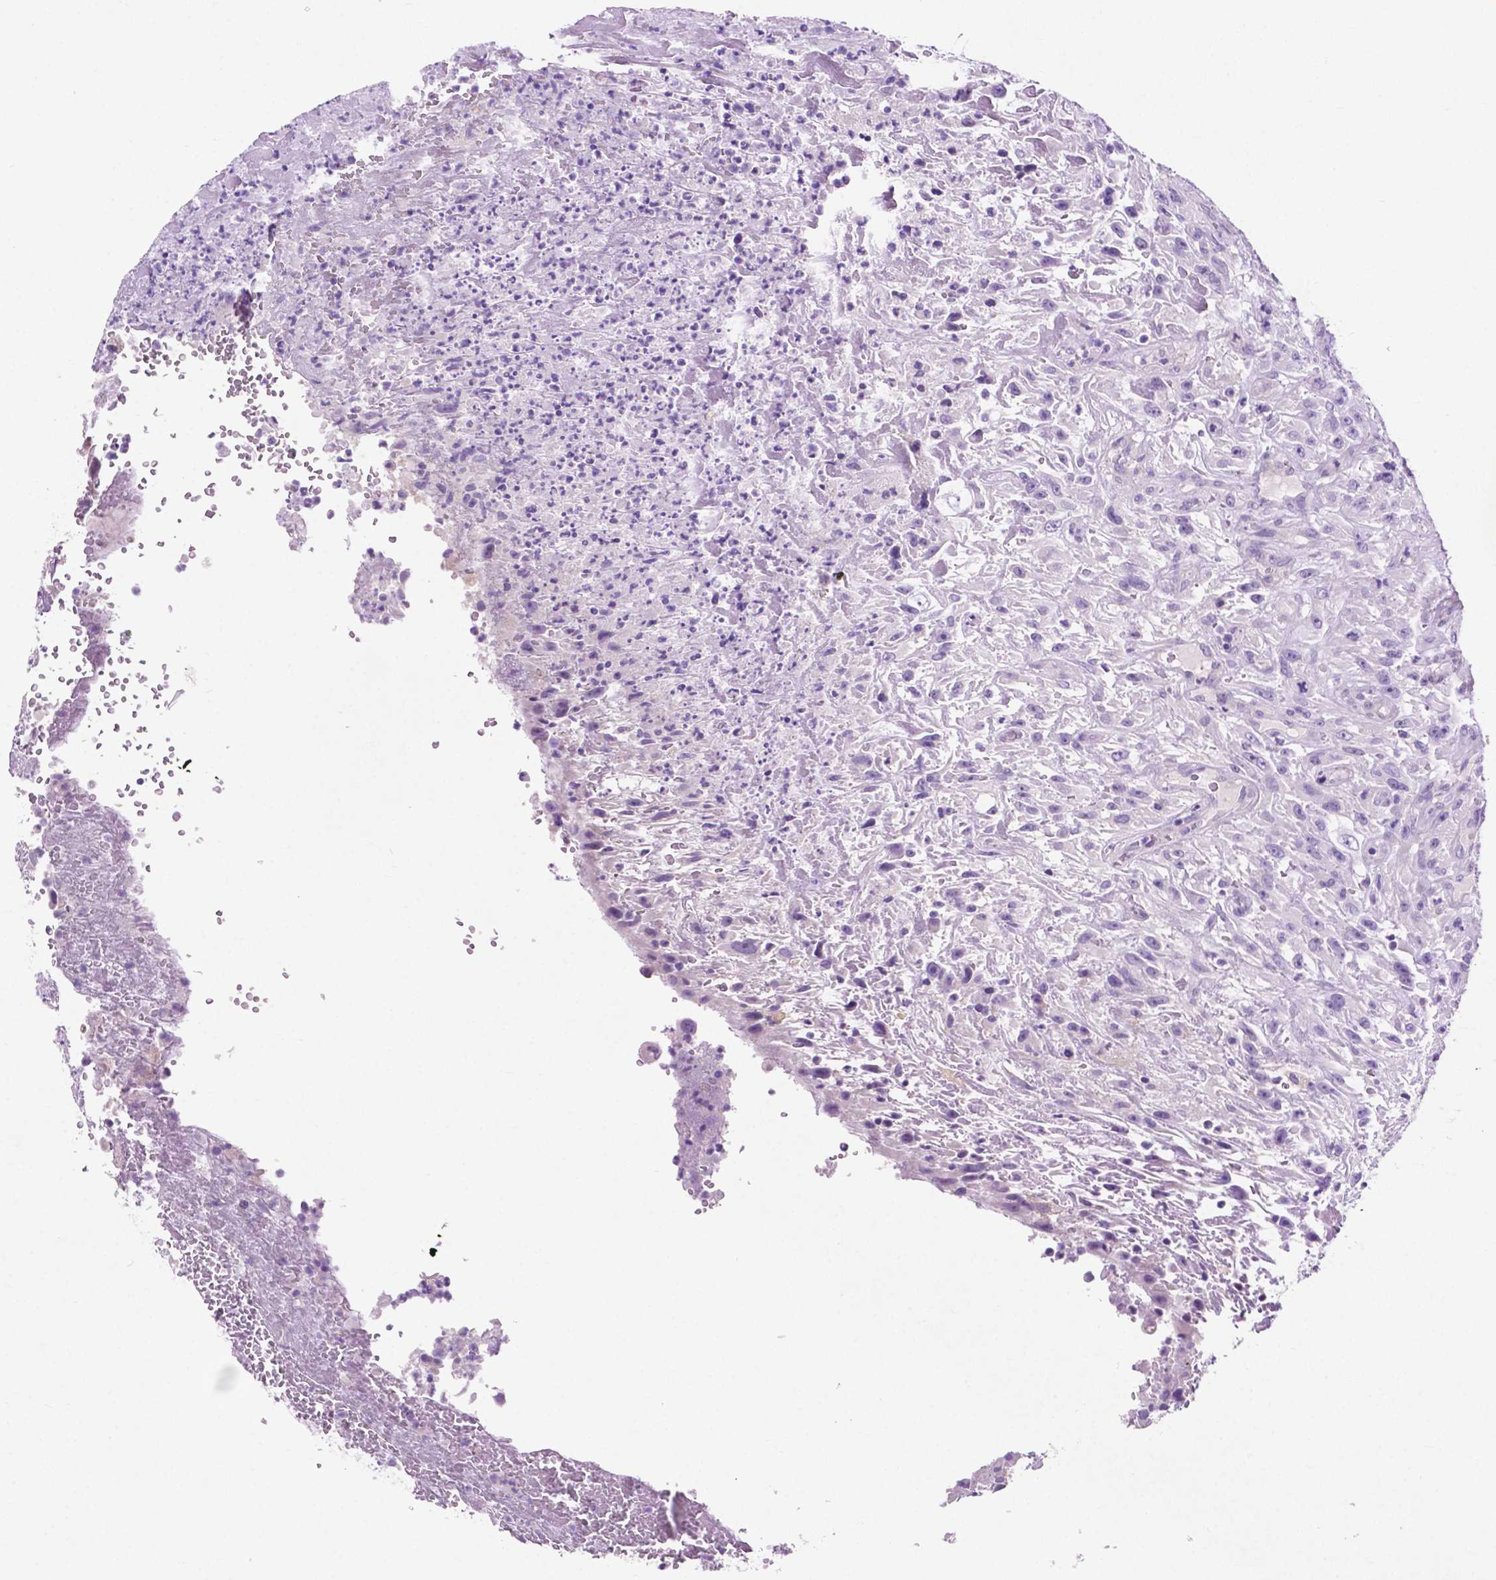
{"staining": {"intensity": "negative", "quantity": "none", "location": "none"}, "tissue": "urothelial cancer", "cell_type": "Tumor cells", "image_type": "cancer", "snomed": [{"axis": "morphology", "description": "Urothelial carcinoma, High grade"}, {"axis": "topography", "description": "Urinary bladder"}], "caption": "Tumor cells are negative for protein expression in human high-grade urothelial carcinoma.", "gene": "ASPG", "patient": {"sex": "male", "age": 66}}